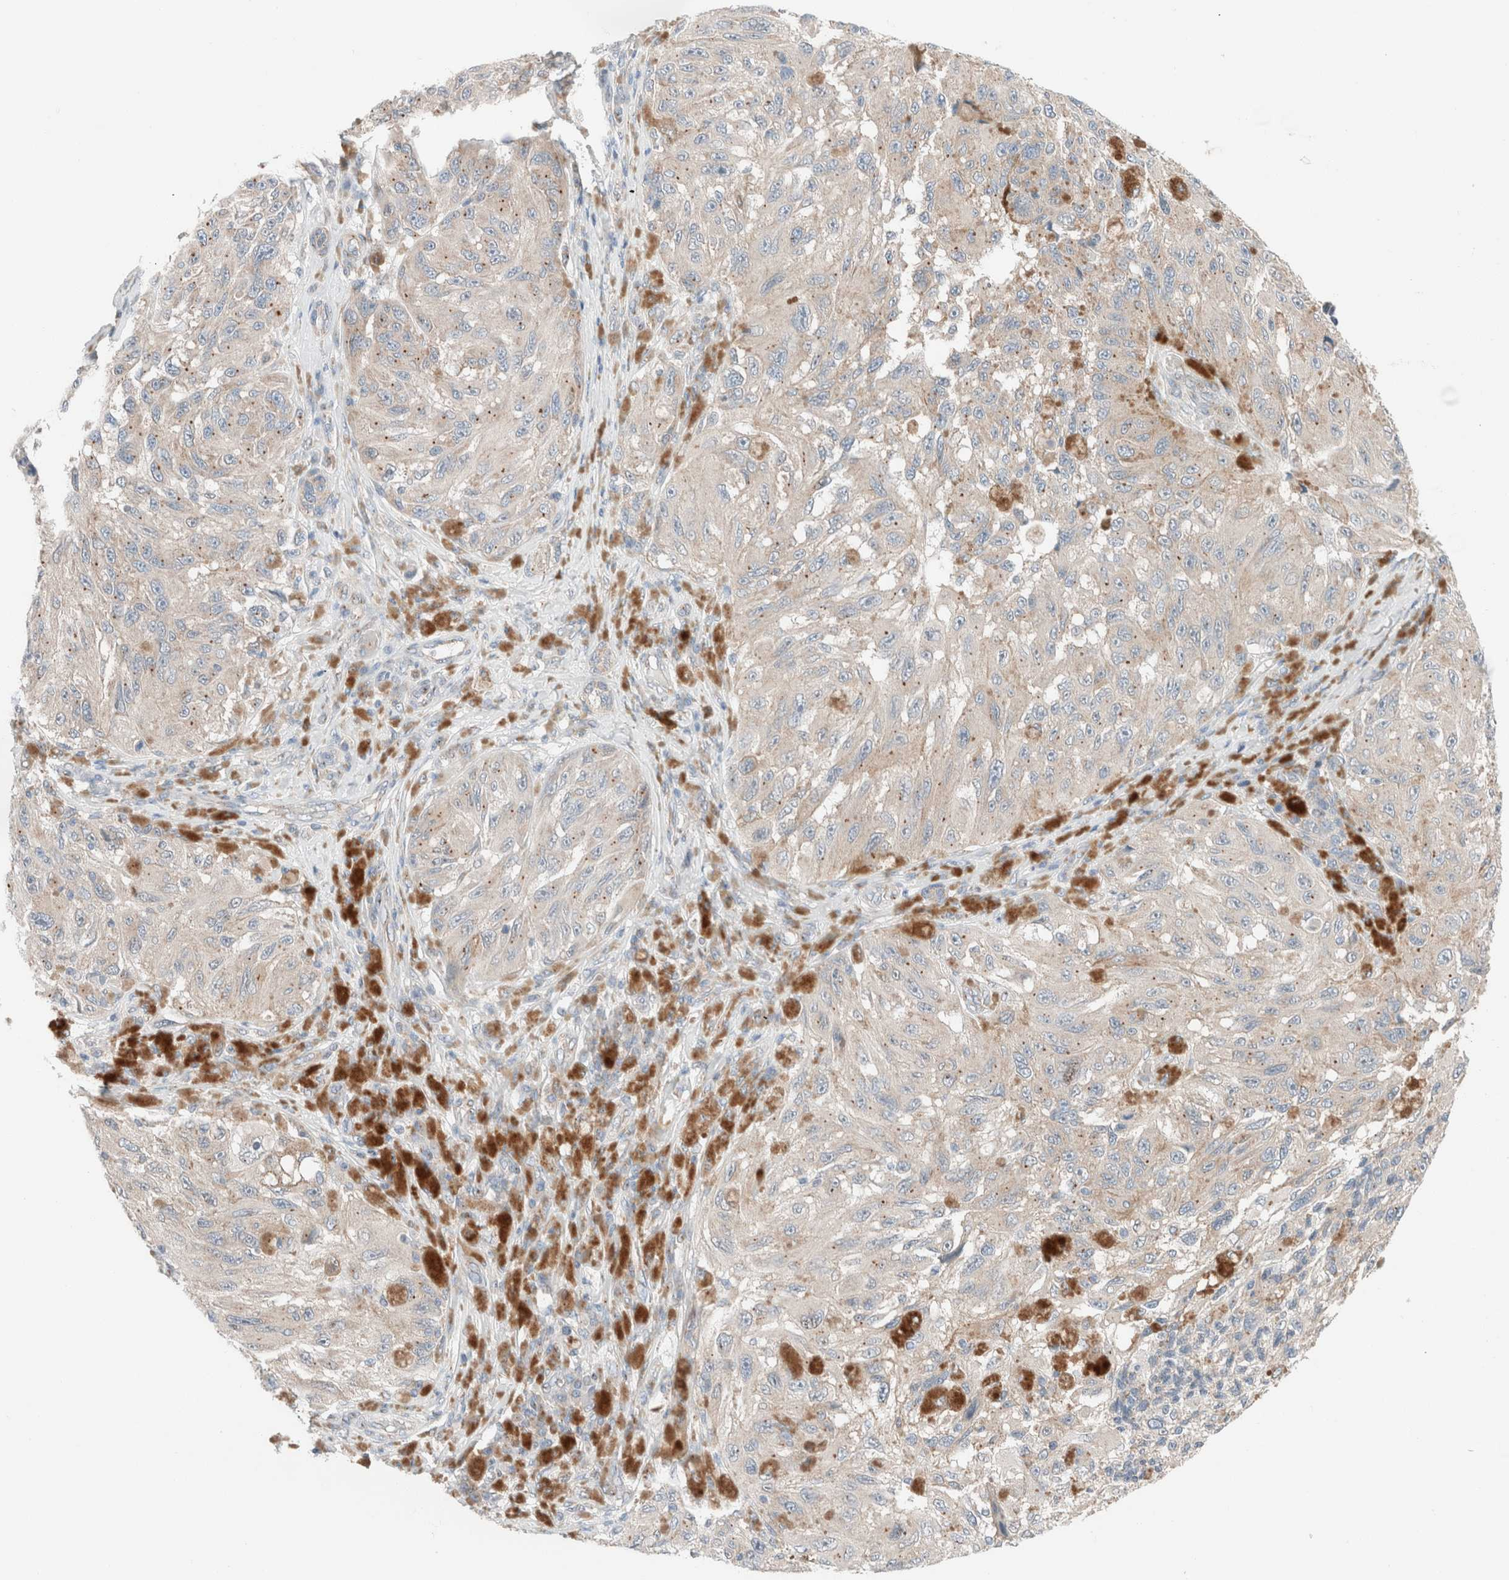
{"staining": {"intensity": "weak", "quantity": "<25%", "location": "cytoplasmic/membranous"}, "tissue": "melanoma", "cell_type": "Tumor cells", "image_type": "cancer", "snomed": [{"axis": "morphology", "description": "Malignant melanoma, NOS"}, {"axis": "topography", "description": "Skin"}], "caption": "Tumor cells are negative for brown protein staining in melanoma.", "gene": "CASC3", "patient": {"sex": "female", "age": 73}}